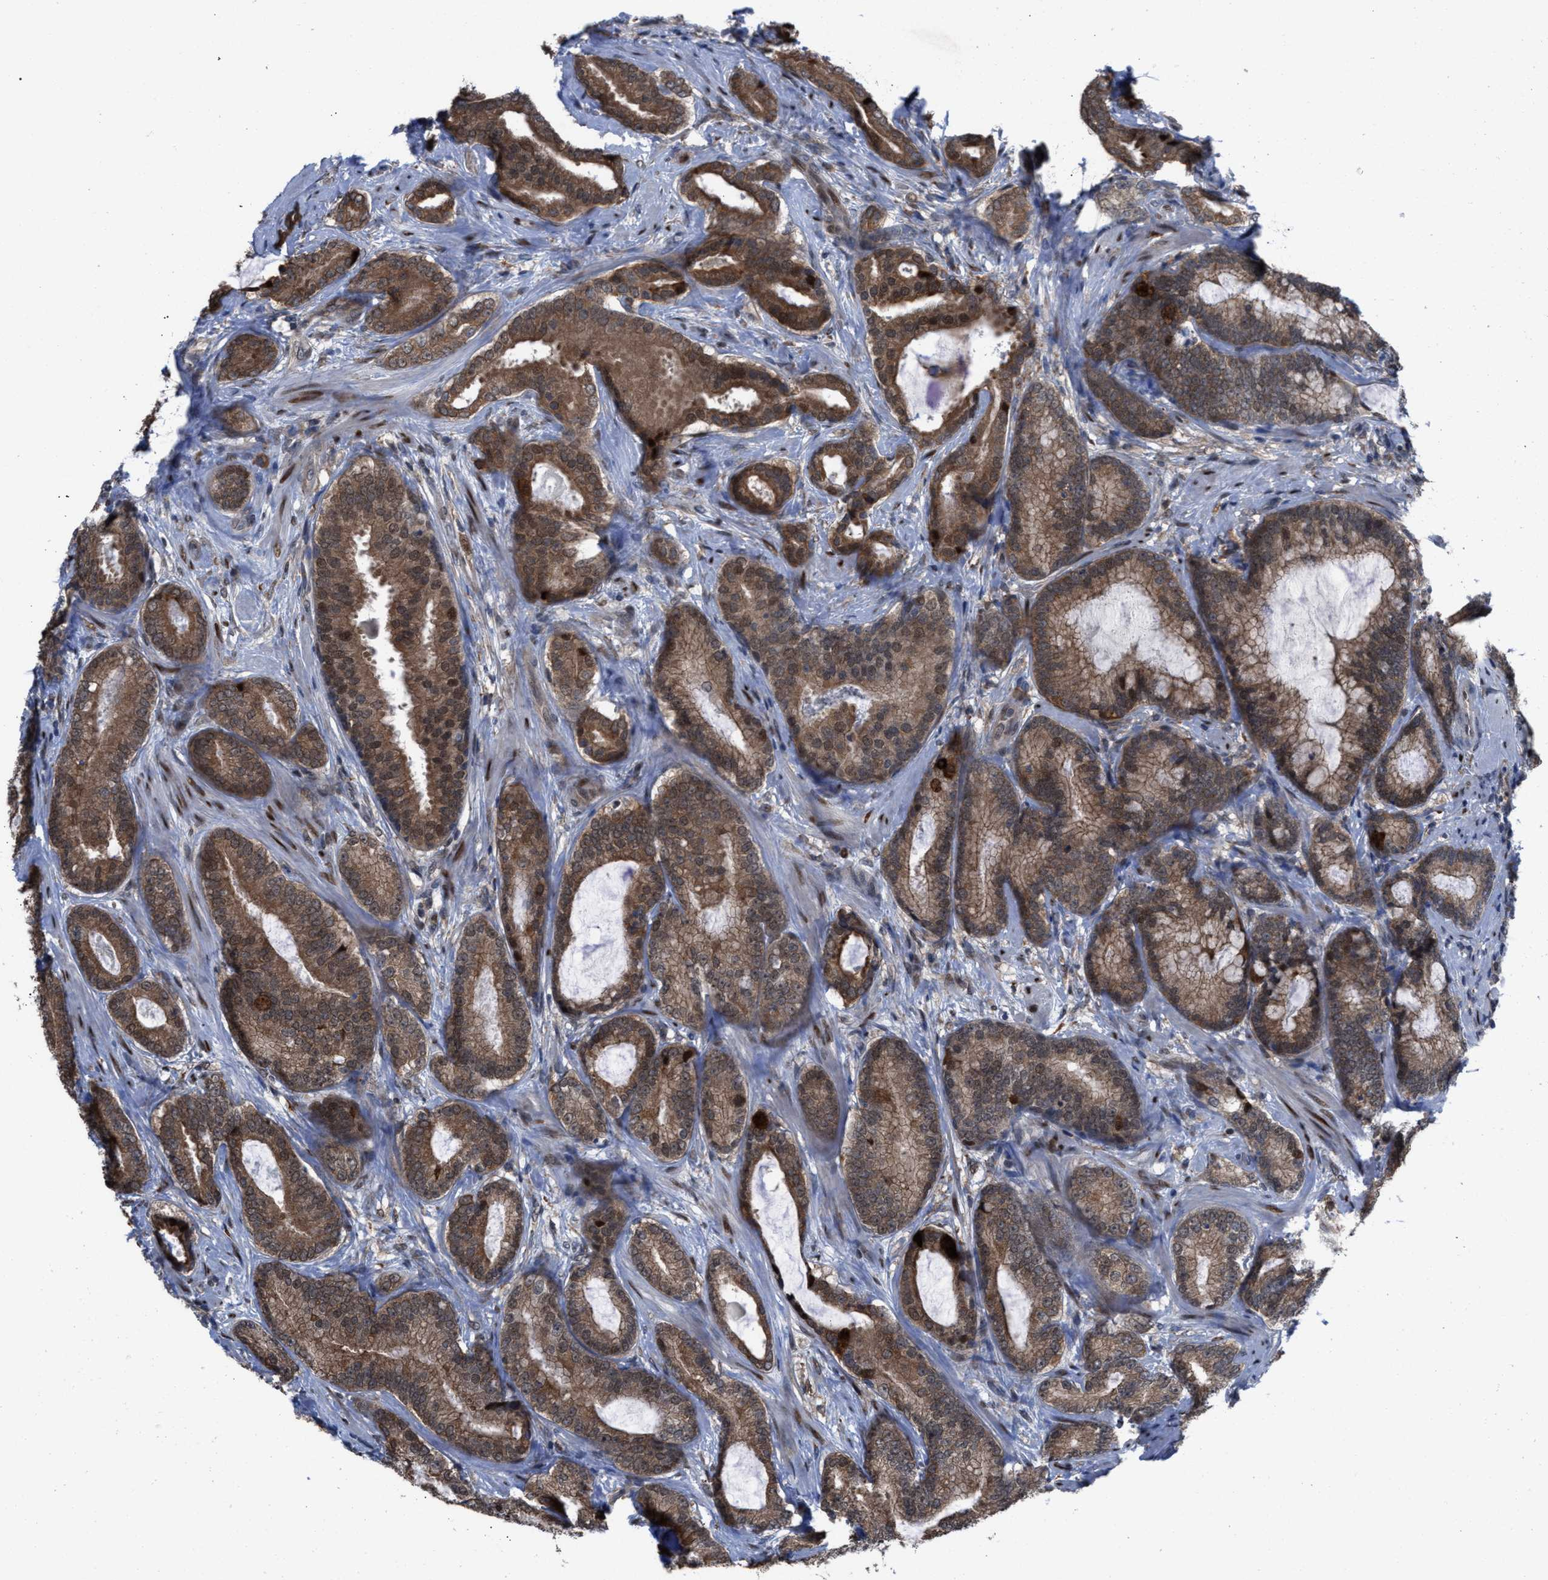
{"staining": {"intensity": "moderate", "quantity": ">75%", "location": "cytoplasmic/membranous"}, "tissue": "prostate cancer", "cell_type": "Tumor cells", "image_type": "cancer", "snomed": [{"axis": "morphology", "description": "Adenocarcinoma, High grade"}, {"axis": "topography", "description": "Prostate"}], "caption": "Immunohistochemical staining of prostate high-grade adenocarcinoma displays medium levels of moderate cytoplasmic/membranous positivity in approximately >75% of tumor cells.", "gene": "TP53BP2", "patient": {"sex": "male", "age": 55}}